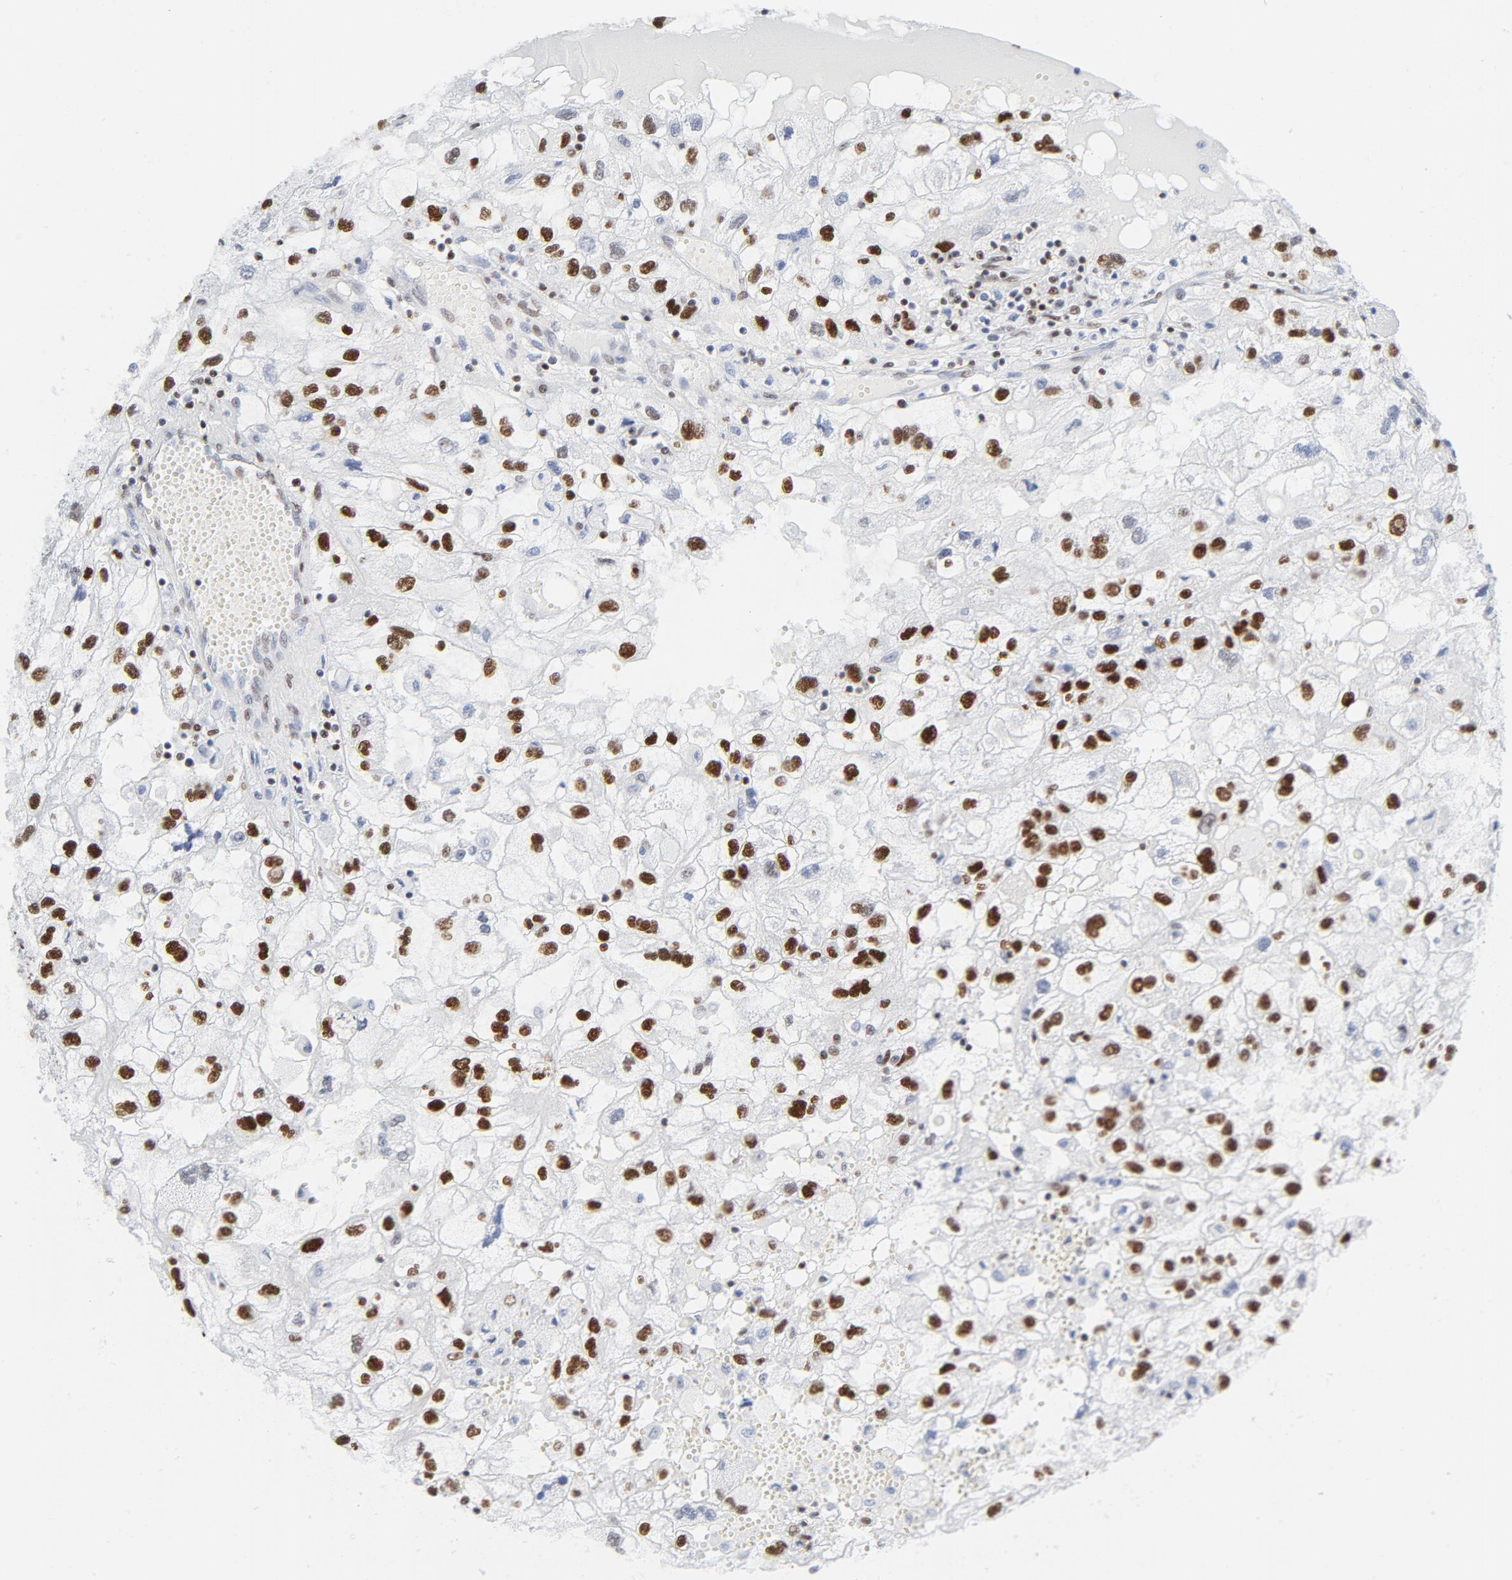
{"staining": {"intensity": "strong", "quantity": "25%-75%", "location": "nuclear"}, "tissue": "renal cancer", "cell_type": "Tumor cells", "image_type": "cancer", "snomed": [{"axis": "morphology", "description": "Normal tissue, NOS"}, {"axis": "morphology", "description": "Adenocarcinoma, NOS"}, {"axis": "topography", "description": "Kidney"}], "caption": "Brown immunohistochemical staining in human renal adenocarcinoma exhibits strong nuclear expression in approximately 25%-75% of tumor cells. (DAB = brown stain, brightfield microscopy at high magnification).", "gene": "ATF2", "patient": {"sex": "male", "age": 71}}